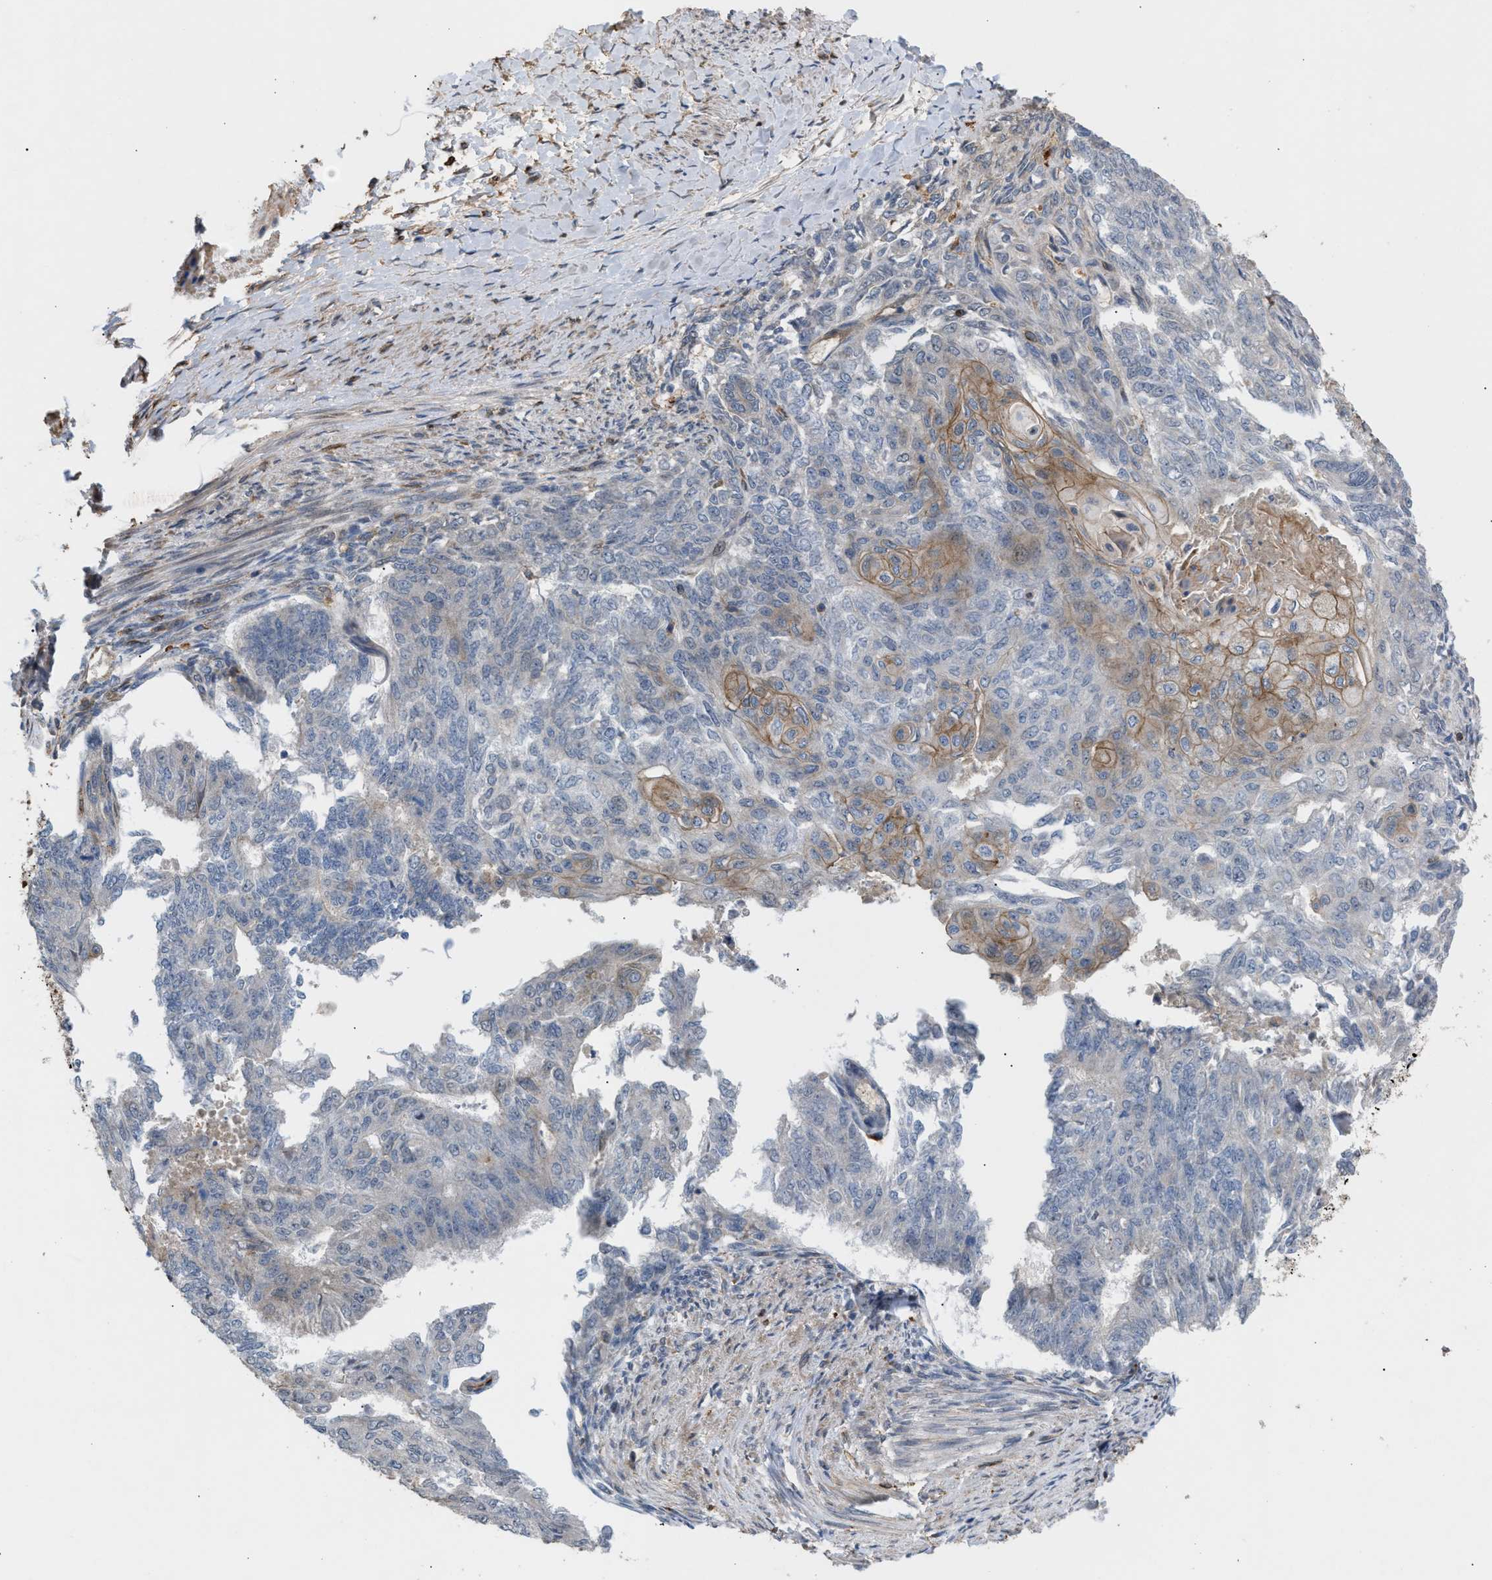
{"staining": {"intensity": "weak", "quantity": "<25%", "location": "cytoplasmic/membranous"}, "tissue": "endometrial cancer", "cell_type": "Tumor cells", "image_type": "cancer", "snomed": [{"axis": "morphology", "description": "Adenocarcinoma, NOS"}, {"axis": "topography", "description": "Endometrium"}], "caption": "Histopathology image shows no significant protein expression in tumor cells of adenocarcinoma (endometrial).", "gene": "GCC1", "patient": {"sex": "female", "age": 32}}